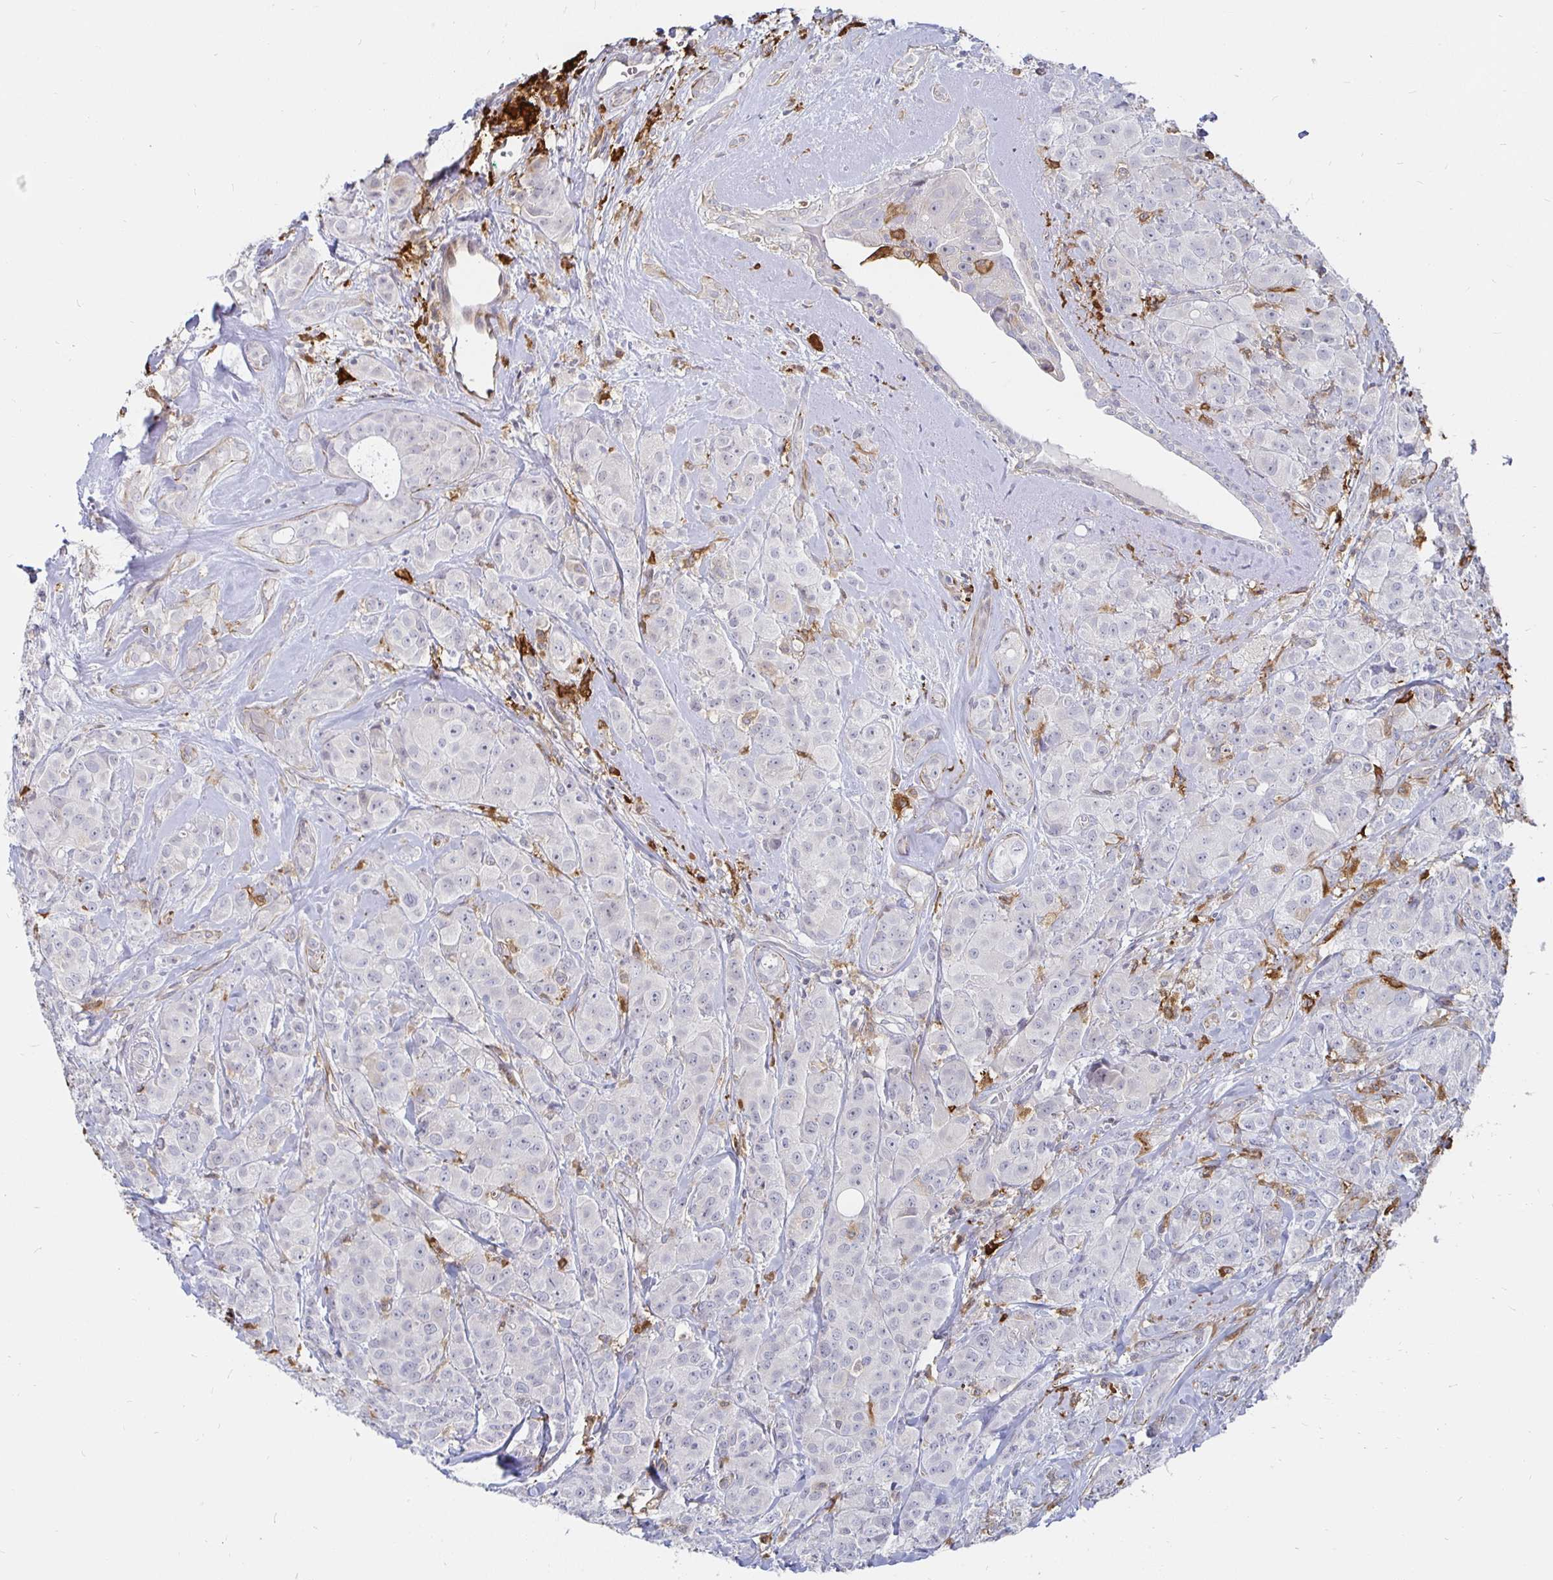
{"staining": {"intensity": "negative", "quantity": "none", "location": "none"}, "tissue": "breast cancer", "cell_type": "Tumor cells", "image_type": "cancer", "snomed": [{"axis": "morphology", "description": "Normal tissue, NOS"}, {"axis": "morphology", "description": "Duct carcinoma"}, {"axis": "topography", "description": "Breast"}], "caption": "Immunohistochemical staining of human breast cancer demonstrates no significant positivity in tumor cells.", "gene": "CCDC85A", "patient": {"sex": "female", "age": 43}}